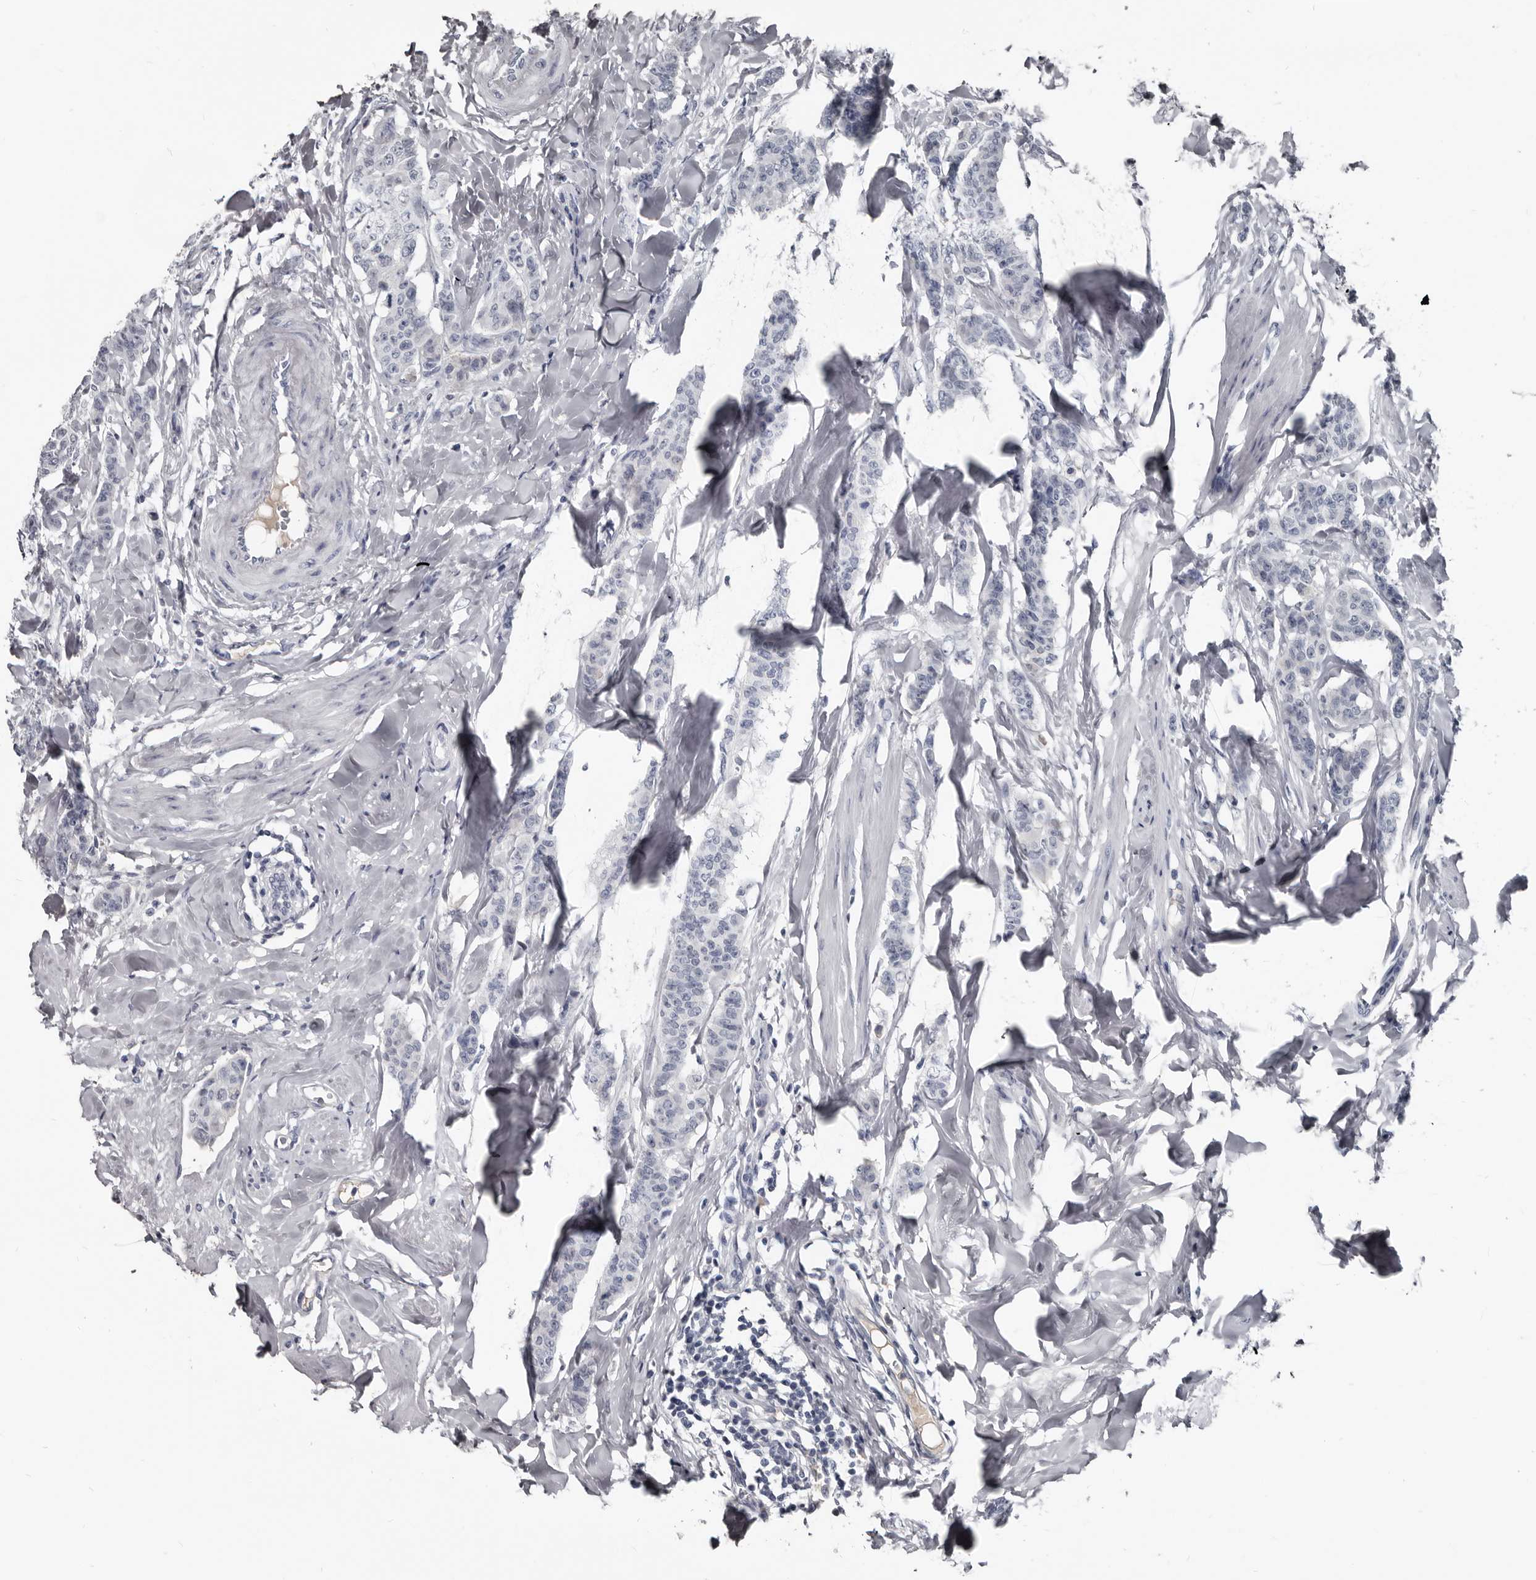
{"staining": {"intensity": "negative", "quantity": "none", "location": "none"}, "tissue": "breast cancer", "cell_type": "Tumor cells", "image_type": "cancer", "snomed": [{"axis": "morphology", "description": "Duct carcinoma"}, {"axis": "topography", "description": "Breast"}], "caption": "Immunohistochemistry histopathology image of human breast cancer (intraductal carcinoma) stained for a protein (brown), which exhibits no positivity in tumor cells. (DAB IHC, high magnification).", "gene": "GREB1", "patient": {"sex": "female", "age": 40}}